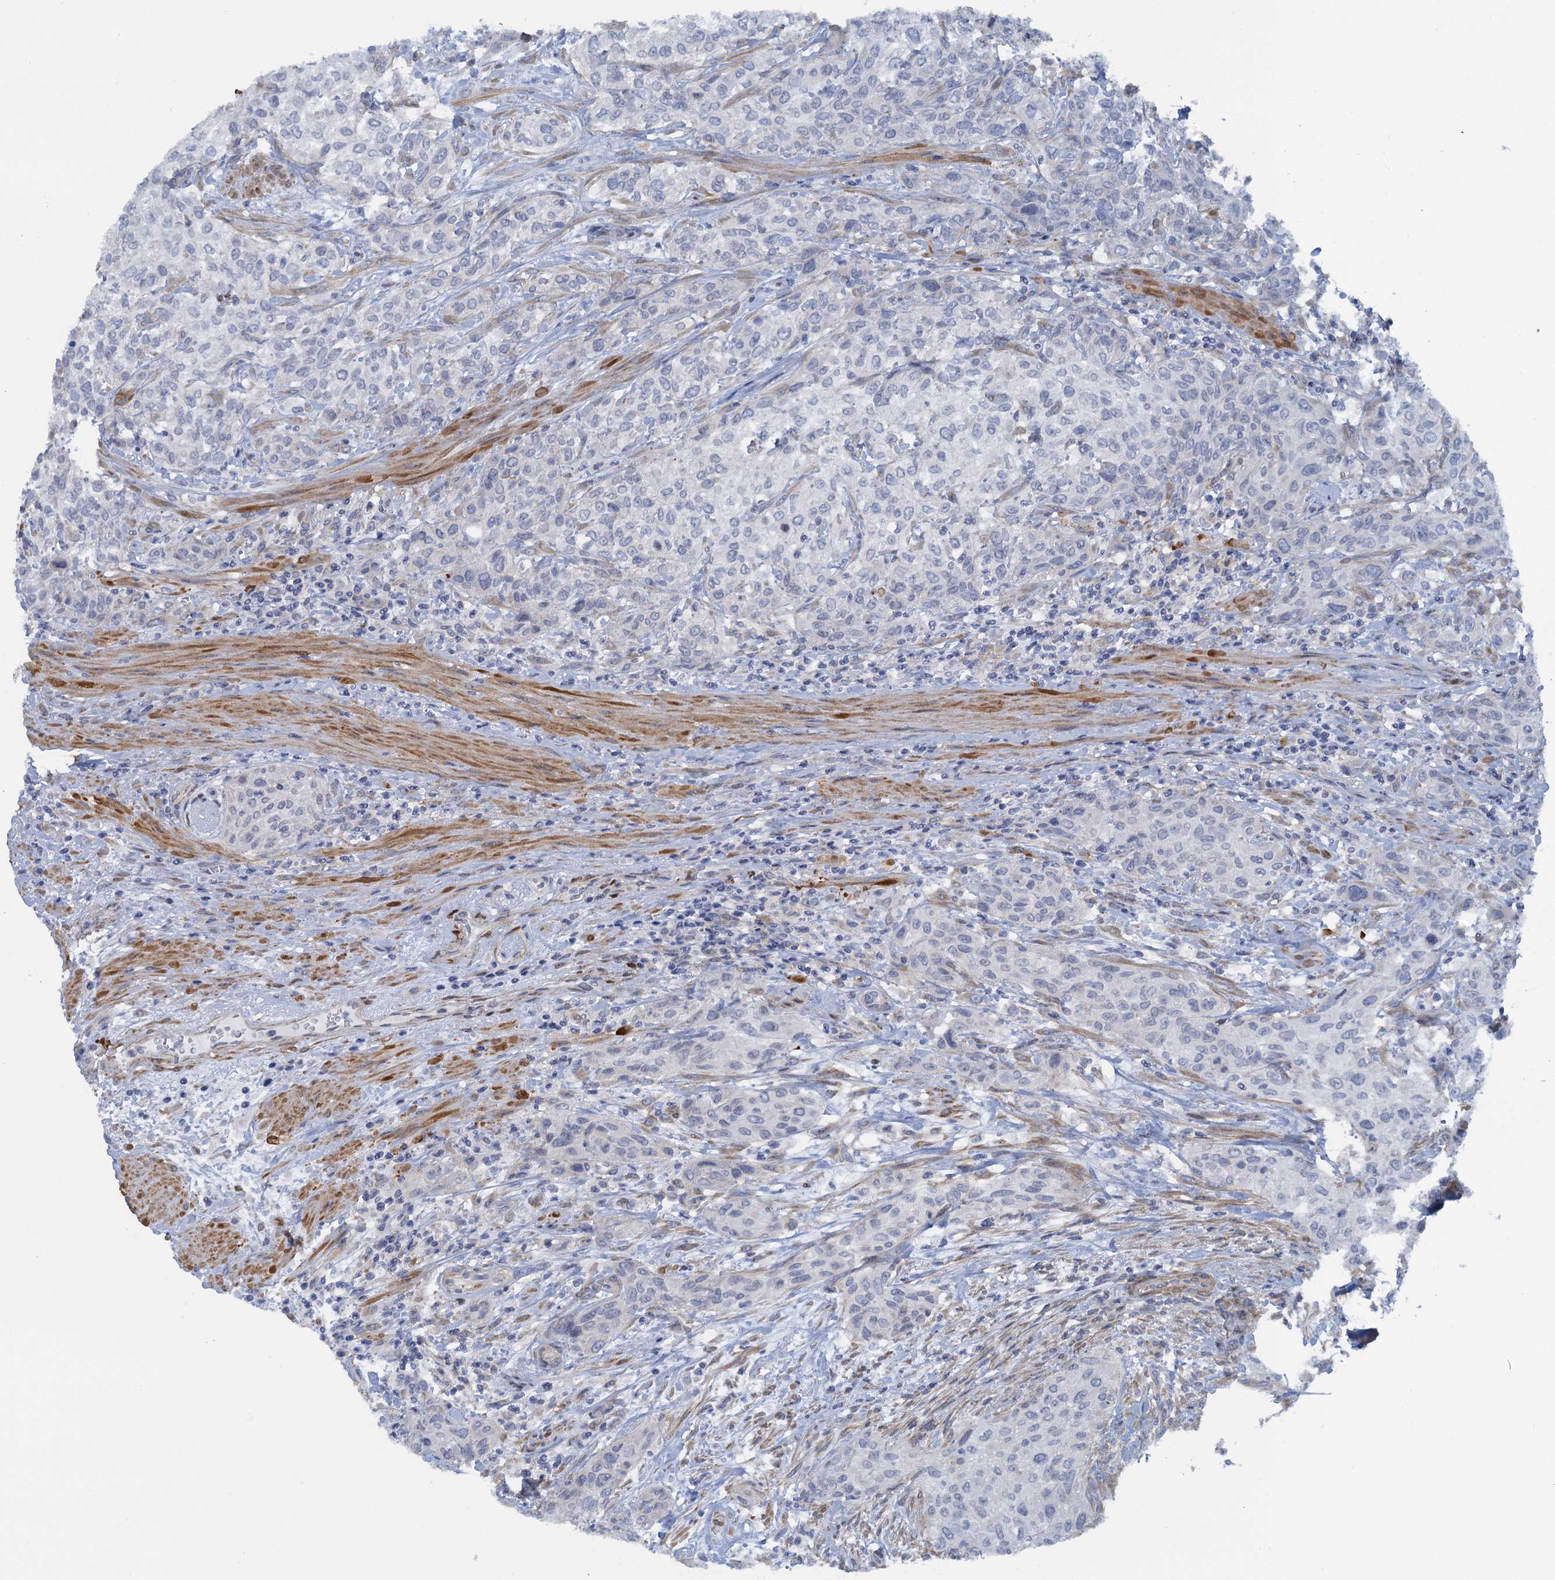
{"staining": {"intensity": "negative", "quantity": "none", "location": "none"}, "tissue": "urothelial cancer", "cell_type": "Tumor cells", "image_type": "cancer", "snomed": [{"axis": "morphology", "description": "Normal tissue, NOS"}, {"axis": "morphology", "description": "Urothelial carcinoma, NOS"}, {"axis": "topography", "description": "Urinary bladder"}, {"axis": "topography", "description": "Peripheral nerve tissue"}], "caption": "This is a histopathology image of IHC staining of transitional cell carcinoma, which shows no staining in tumor cells. (DAB (3,3'-diaminobenzidine) IHC, high magnification).", "gene": "POGLUT3", "patient": {"sex": "male", "age": 35}}